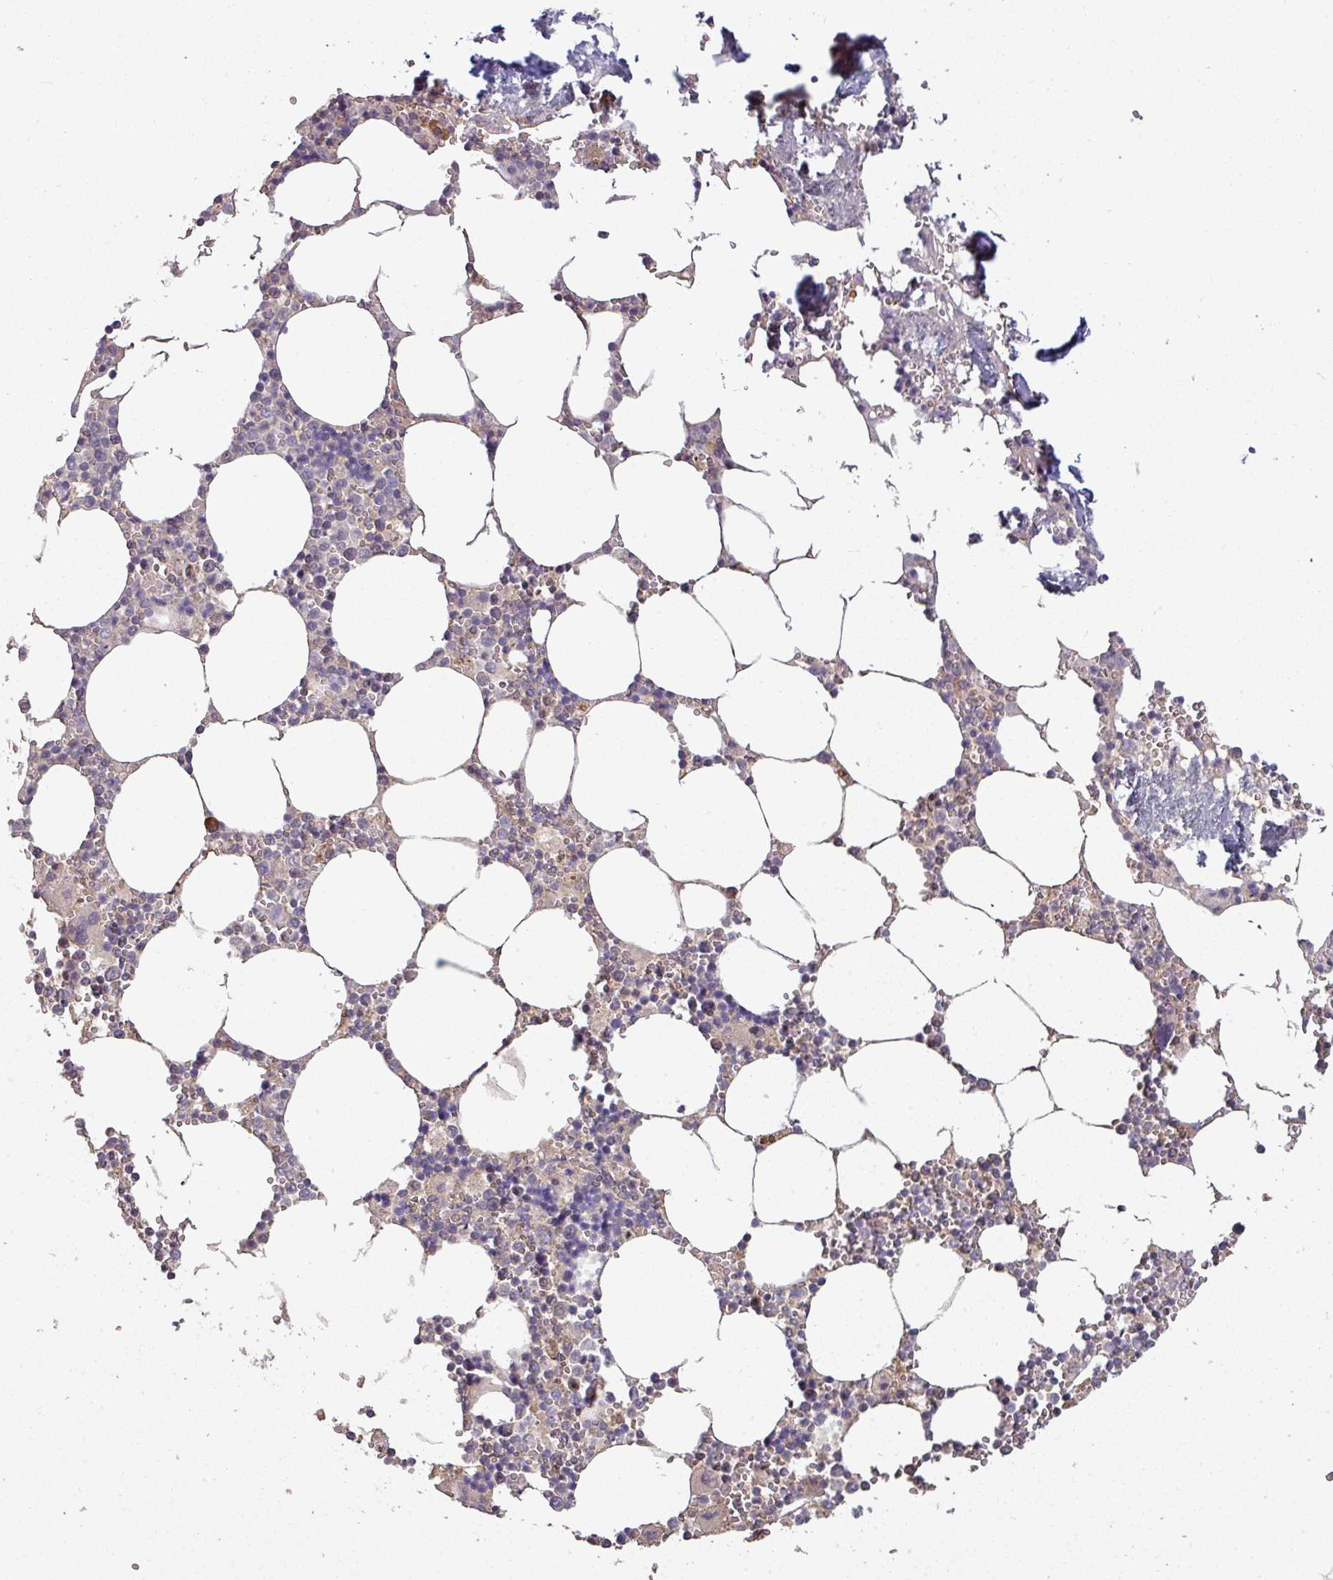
{"staining": {"intensity": "weak", "quantity": "<25%", "location": "cytoplasmic/membranous"}, "tissue": "bone marrow", "cell_type": "Hematopoietic cells", "image_type": "normal", "snomed": [{"axis": "morphology", "description": "Normal tissue, NOS"}, {"axis": "topography", "description": "Bone marrow"}], "caption": "Hematopoietic cells show no significant expression in normal bone marrow. (DAB (3,3'-diaminobenzidine) IHC visualized using brightfield microscopy, high magnification).", "gene": "ISLR", "patient": {"sex": "male", "age": 54}}